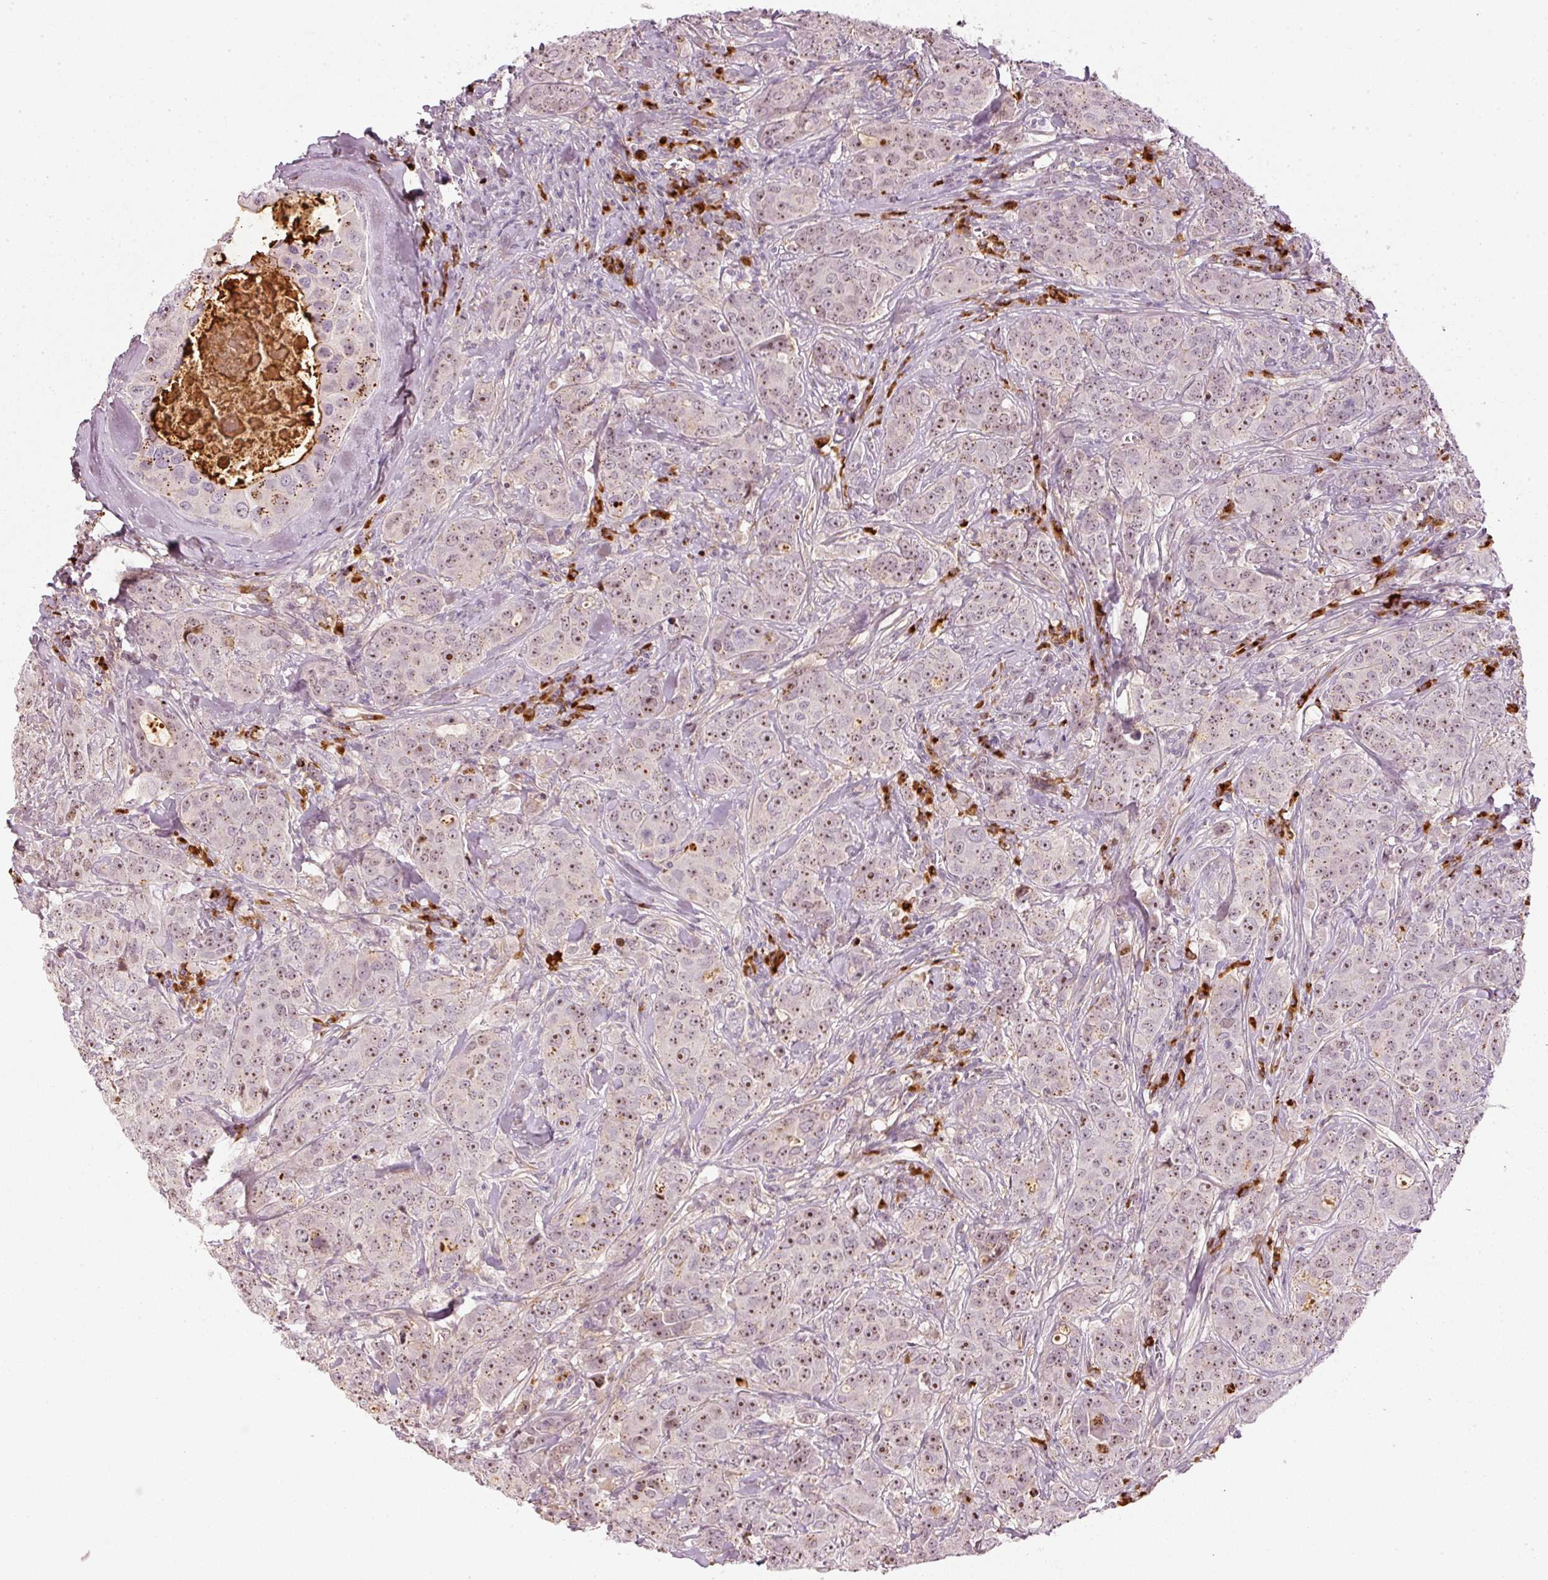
{"staining": {"intensity": "moderate", "quantity": ">75%", "location": "nuclear"}, "tissue": "breast cancer", "cell_type": "Tumor cells", "image_type": "cancer", "snomed": [{"axis": "morphology", "description": "Duct carcinoma"}, {"axis": "topography", "description": "Breast"}], "caption": "Immunohistochemical staining of human breast cancer displays medium levels of moderate nuclear positivity in approximately >75% of tumor cells.", "gene": "VCAM1", "patient": {"sex": "female", "age": 43}}